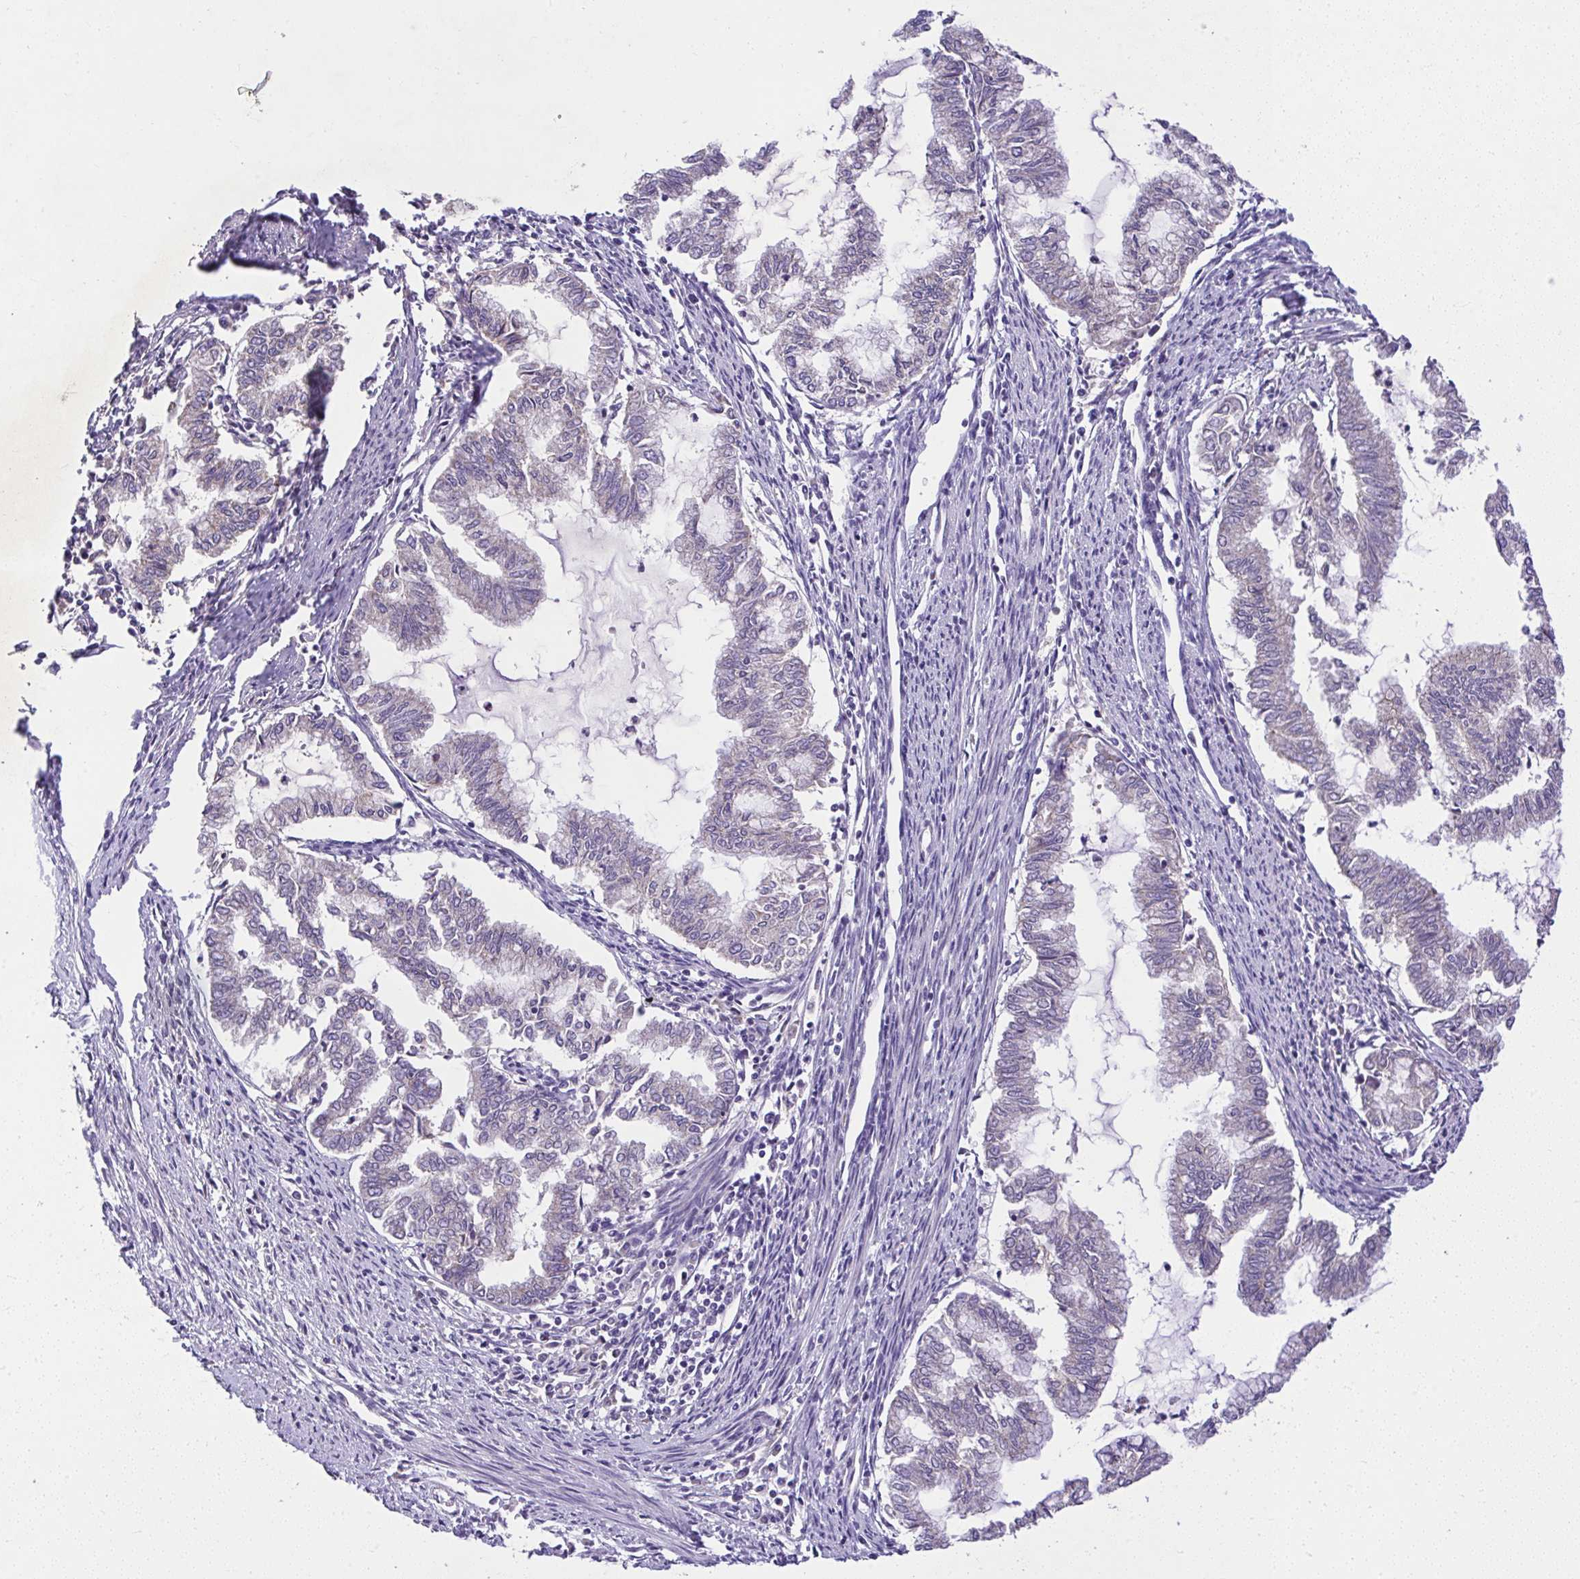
{"staining": {"intensity": "weak", "quantity": "<25%", "location": "cytoplasmic/membranous"}, "tissue": "endometrial cancer", "cell_type": "Tumor cells", "image_type": "cancer", "snomed": [{"axis": "morphology", "description": "Adenocarcinoma, NOS"}, {"axis": "topography", "description": "Endometrium"}], "caption": "The micrograph displays no staining of tumor cells in endometrial cancer.", "gene": "CHIA", "patient": {"sex": "female", "age": 79}}